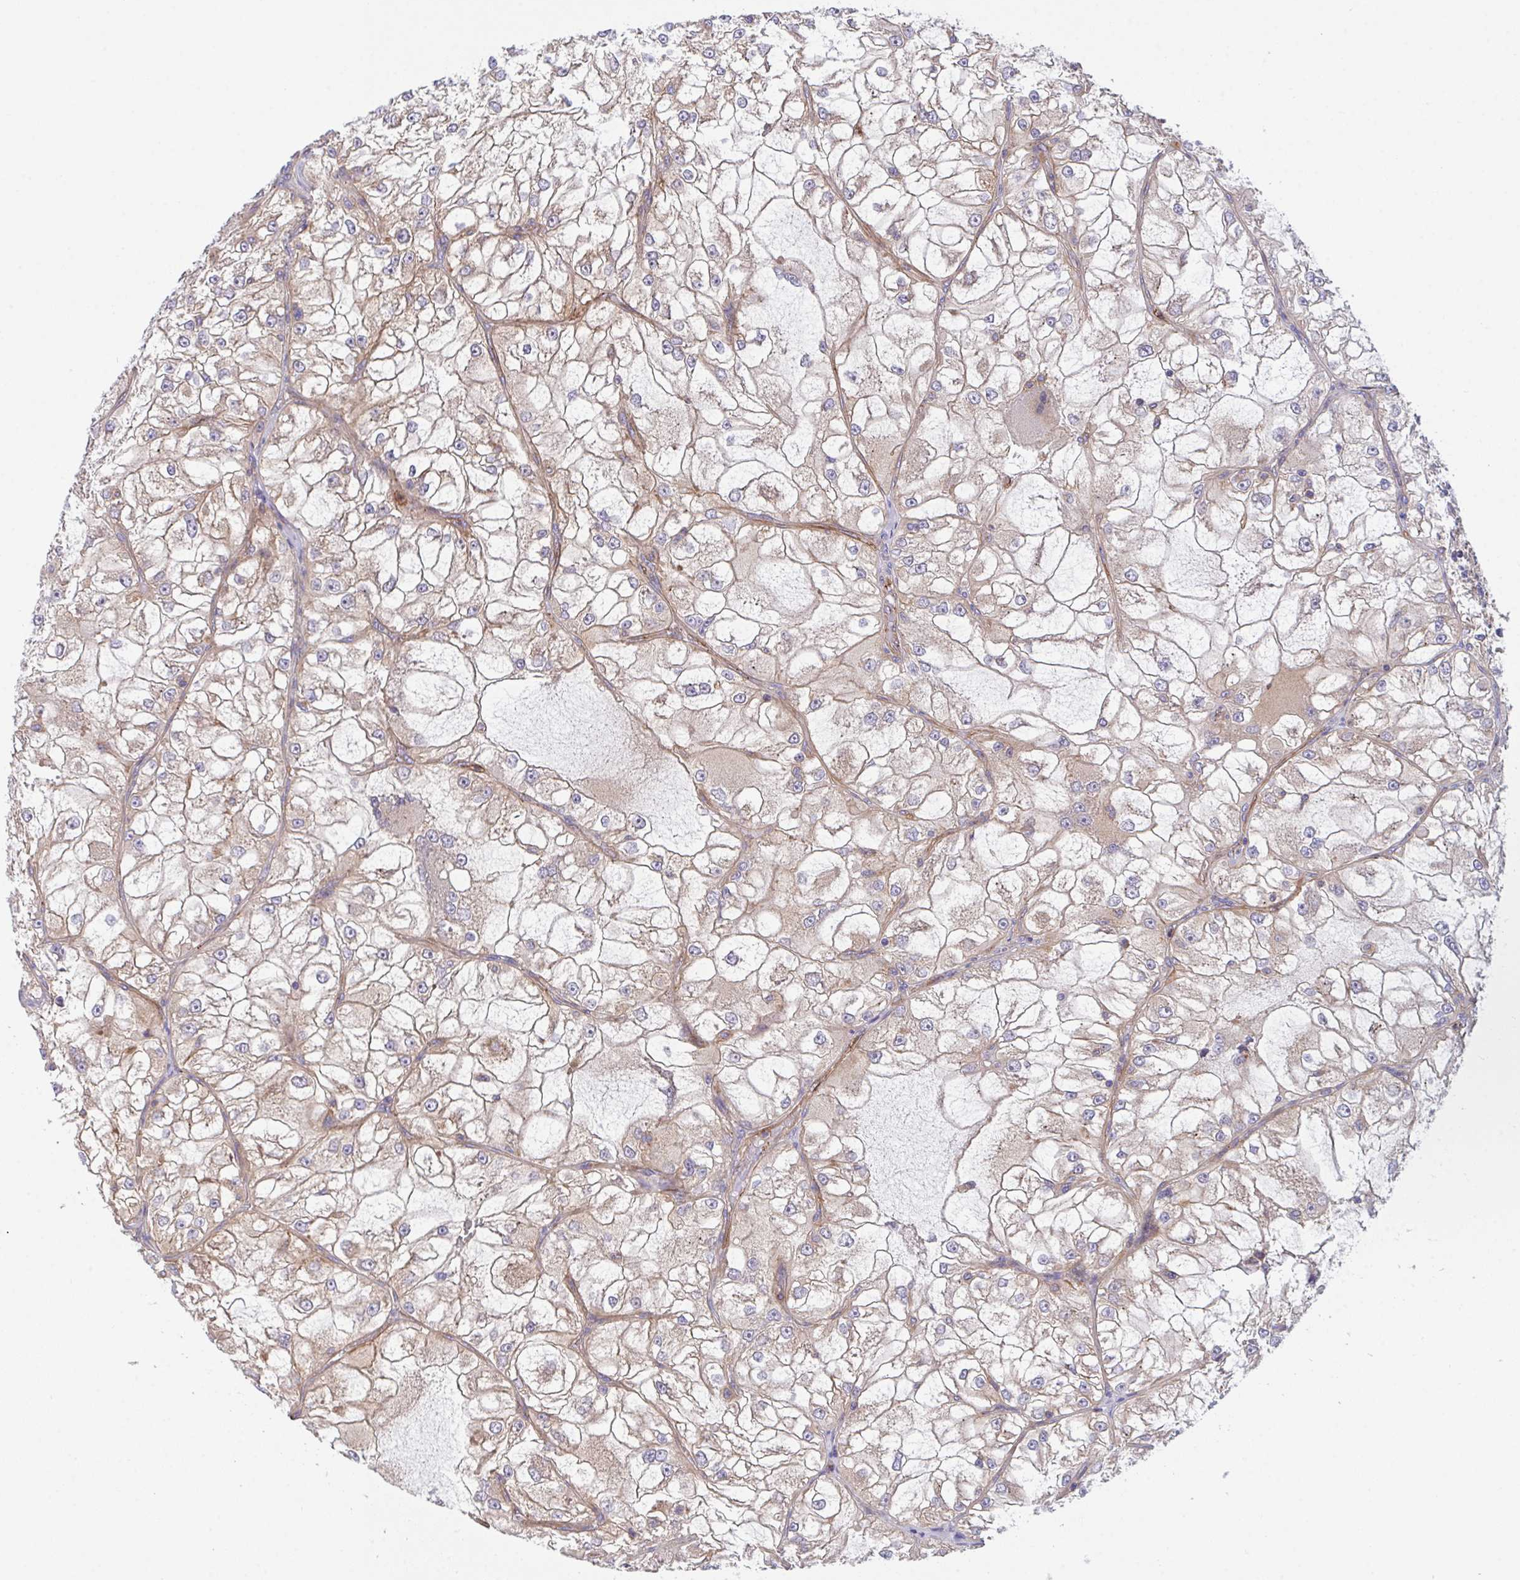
{"staining": {"intensity": "moderate", "quantity": "25%-75%", "location": "cytoplasmic/membranous"}, "tissue": "renal cancer", "cell_type": "Tumor cells", "image_type": "cancer", "snomed": [{"axis": "morphology", "description": "Adenocarcinoma, NOS"}, {"axis": "topography", "description": "Kidney"}], "caption": "An immunohistochemistry photomicrograph of neoplastic tissue is shown. Protein staining in brown highlights moderate cytoplasmic/membranous positivity in renal cancer (adenocarcinoma) within tumor cells.", "gene": "C4orf36", "patient": {"sex": "female", "age": 72}}